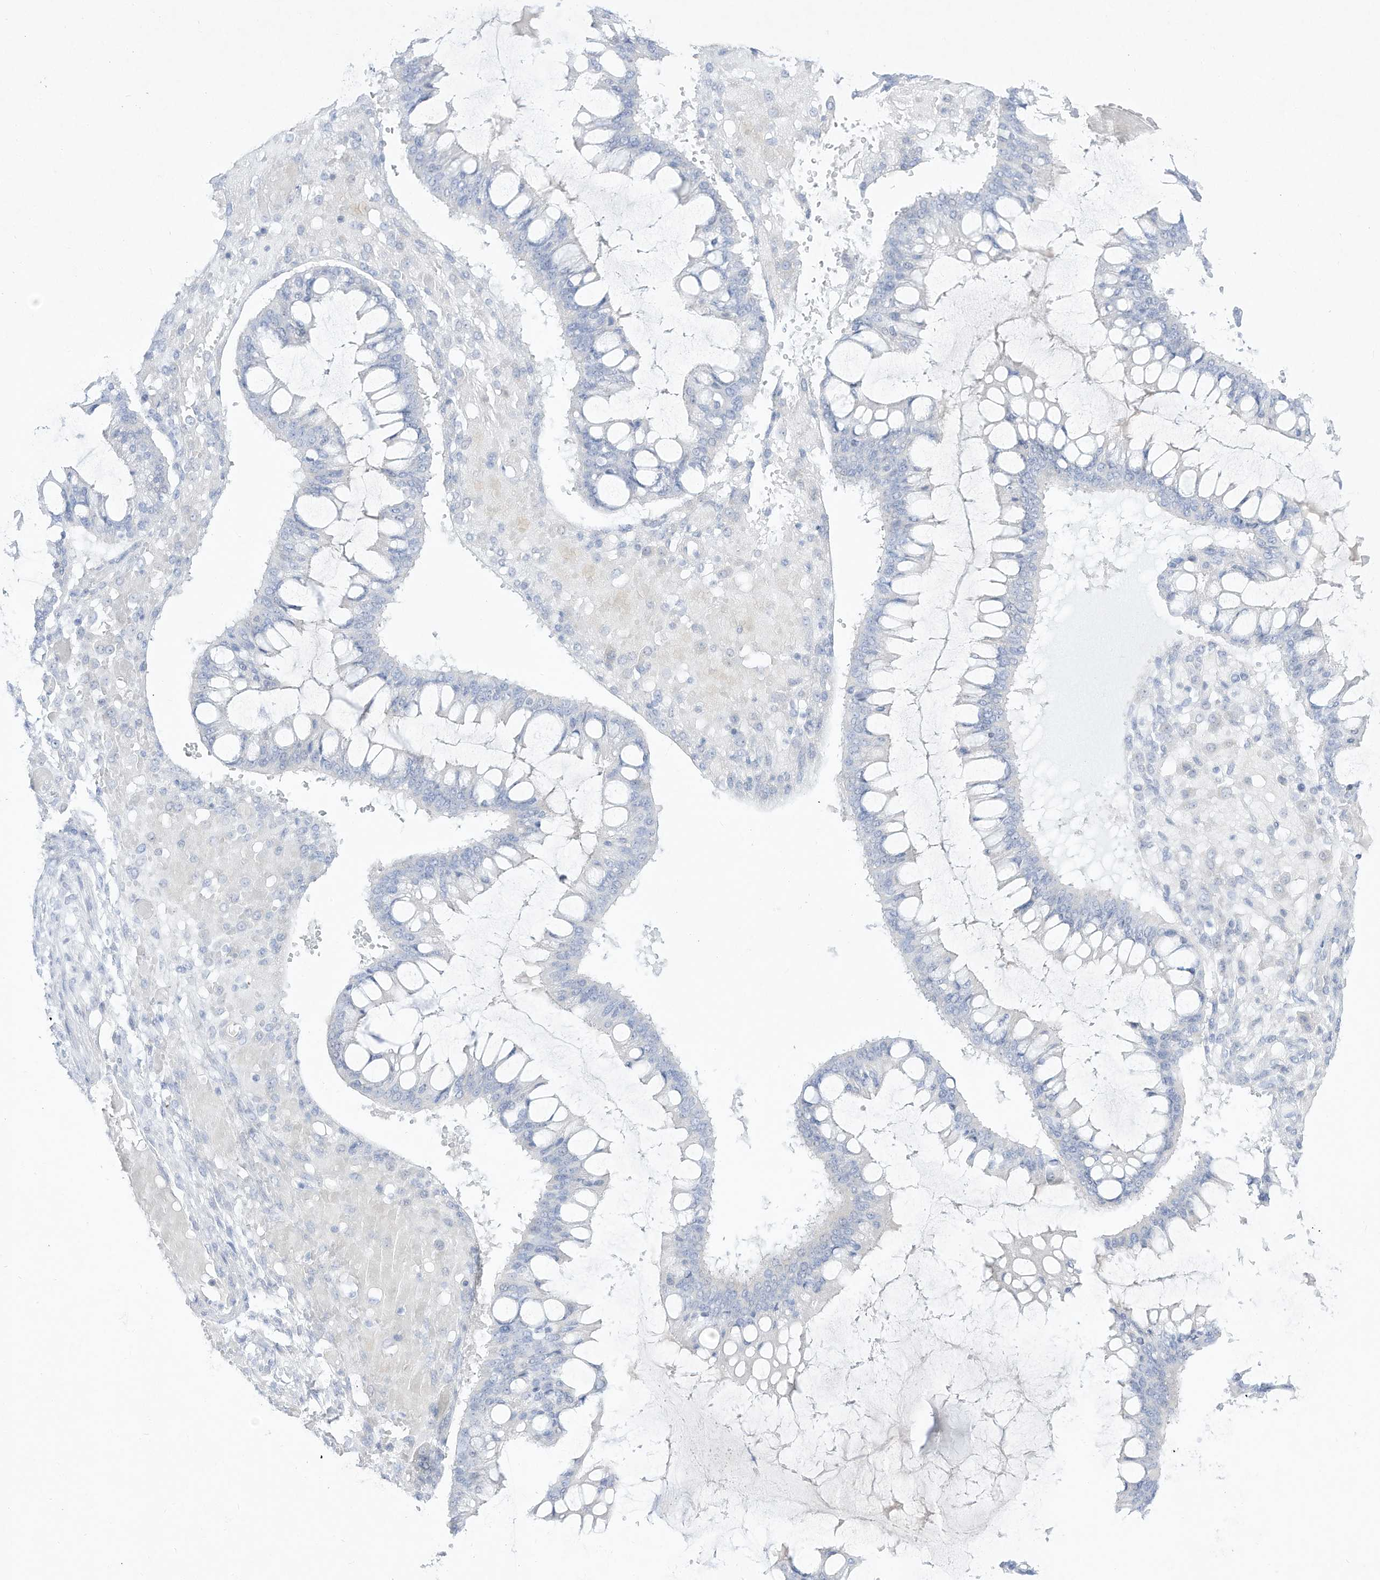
{"staining": {"intensity": "negative", "quantity": "none", "location": "none"}, "tissue": "ovarian cancer", "cell_type": "Tumor cells", "image_type": "cancer", "snomed": [{"axis": "morphology", "description": "Cystadenocarcinoma, mucinous, NOS"}, {"axis": "topography", "description": "Ovary"}], "caption": "Tumor cells show no significant staining in ovarian cancer (mucinous cystadenocarcinoma).", "gene": "DMKN", "patient": {"sex": "female", "age": 73}}